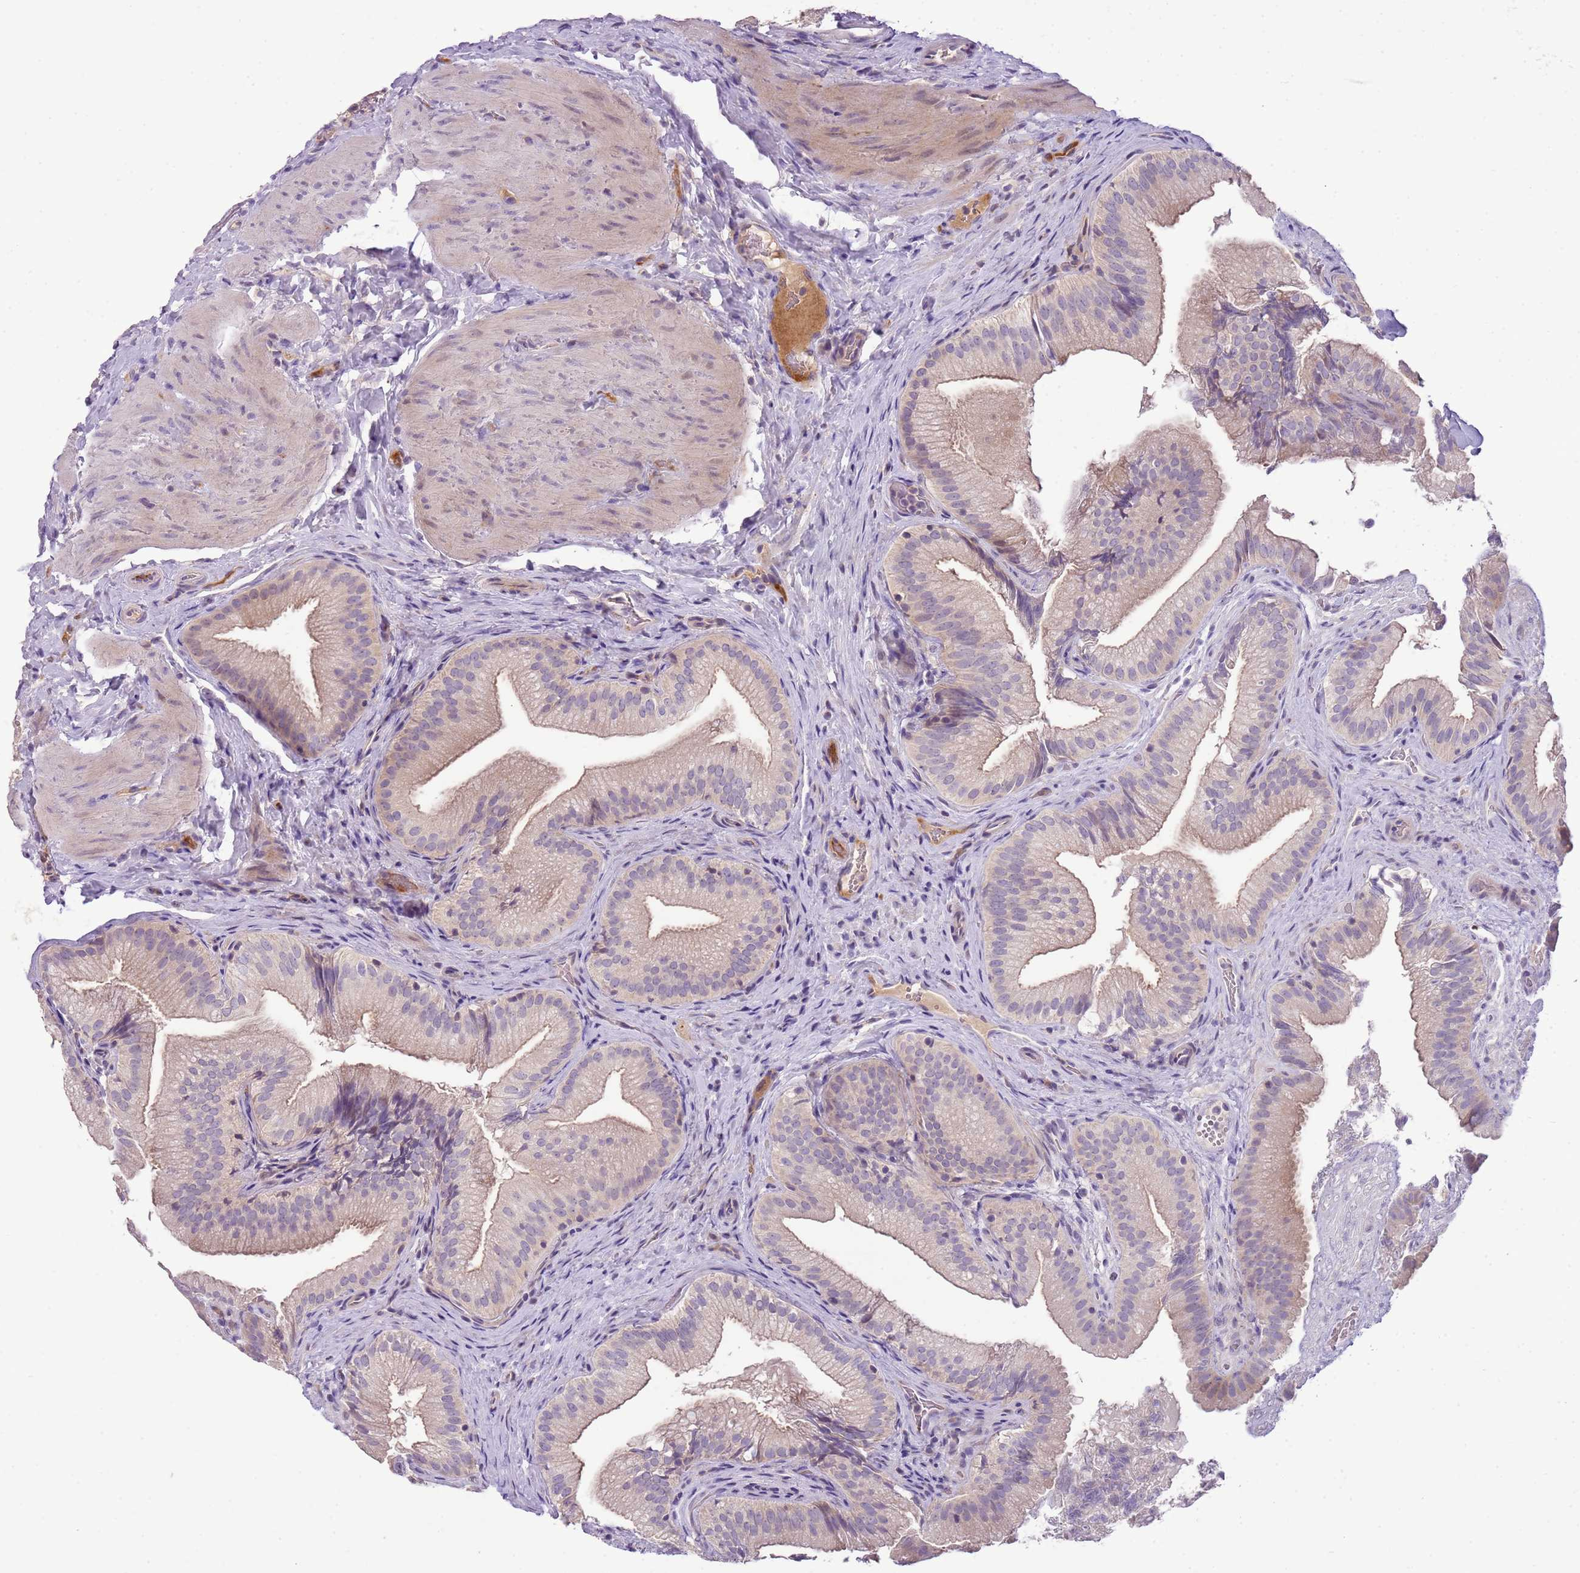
{"staining": {"intensity": "weak", "quantity": "25%-75%", "location": "cytoplasmic/membranous"}, "tissue": "gallbladder", "cell_type": "Glandular cells", "image_type": "normal", "snomed": [{"axis": "morphology", "description": "Normal tissue, NOS"}, {"axis": "topography", "description": "Gallbladder"}], "caption": "Brown immunohistochemical staining in unremarkable human gallbladder reveals weak cytoplasmic/membranous staining in about 25%-75% of glandular cells. The staining was performed using DAB, with brown indicating positive protein expression. Nuclei are stained blue with hematoxylin.", "gene": "SCAMP5", "patient": {"sex": "female", "age": 30}}